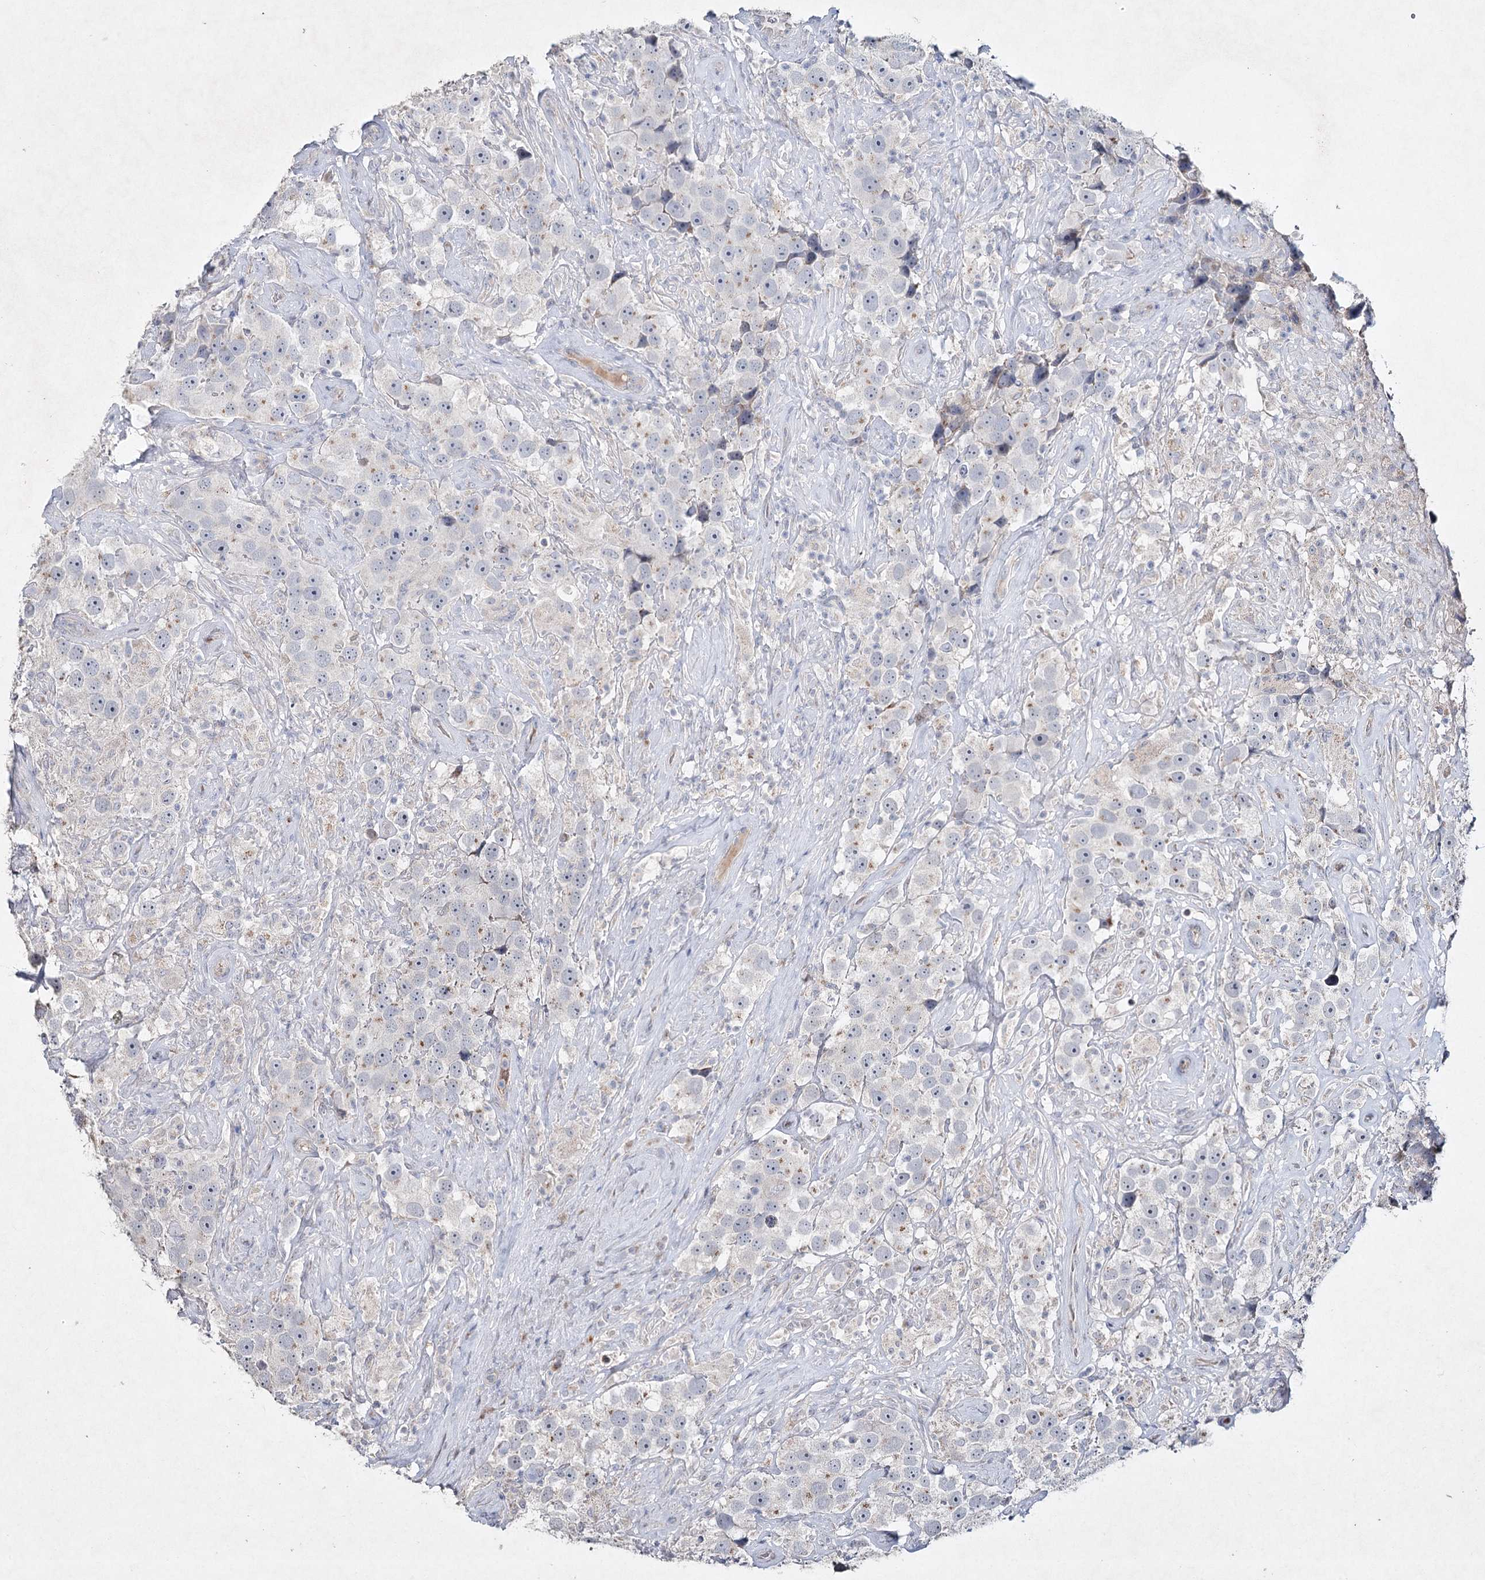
{"staining": {"intensity": "negative", "quantity": "none", "location": "none"}, "tissue": "testis cancer", "cell_type": "Tumor cells", "image_type": "cancer", "snomed": [{"axis": "morphology", "description": "Seminoma, NOS"}, {"axis": "topography", "description": "Testis"}], "caption": "Protein analysis of testis seminoma reveals no significant positivity in tumor cells. (DAB immunohistochemistry visualized using brightfield microscopy, high magnification).", "gene": "RFX6", "patient": {"sex": "male", "age": 49}}